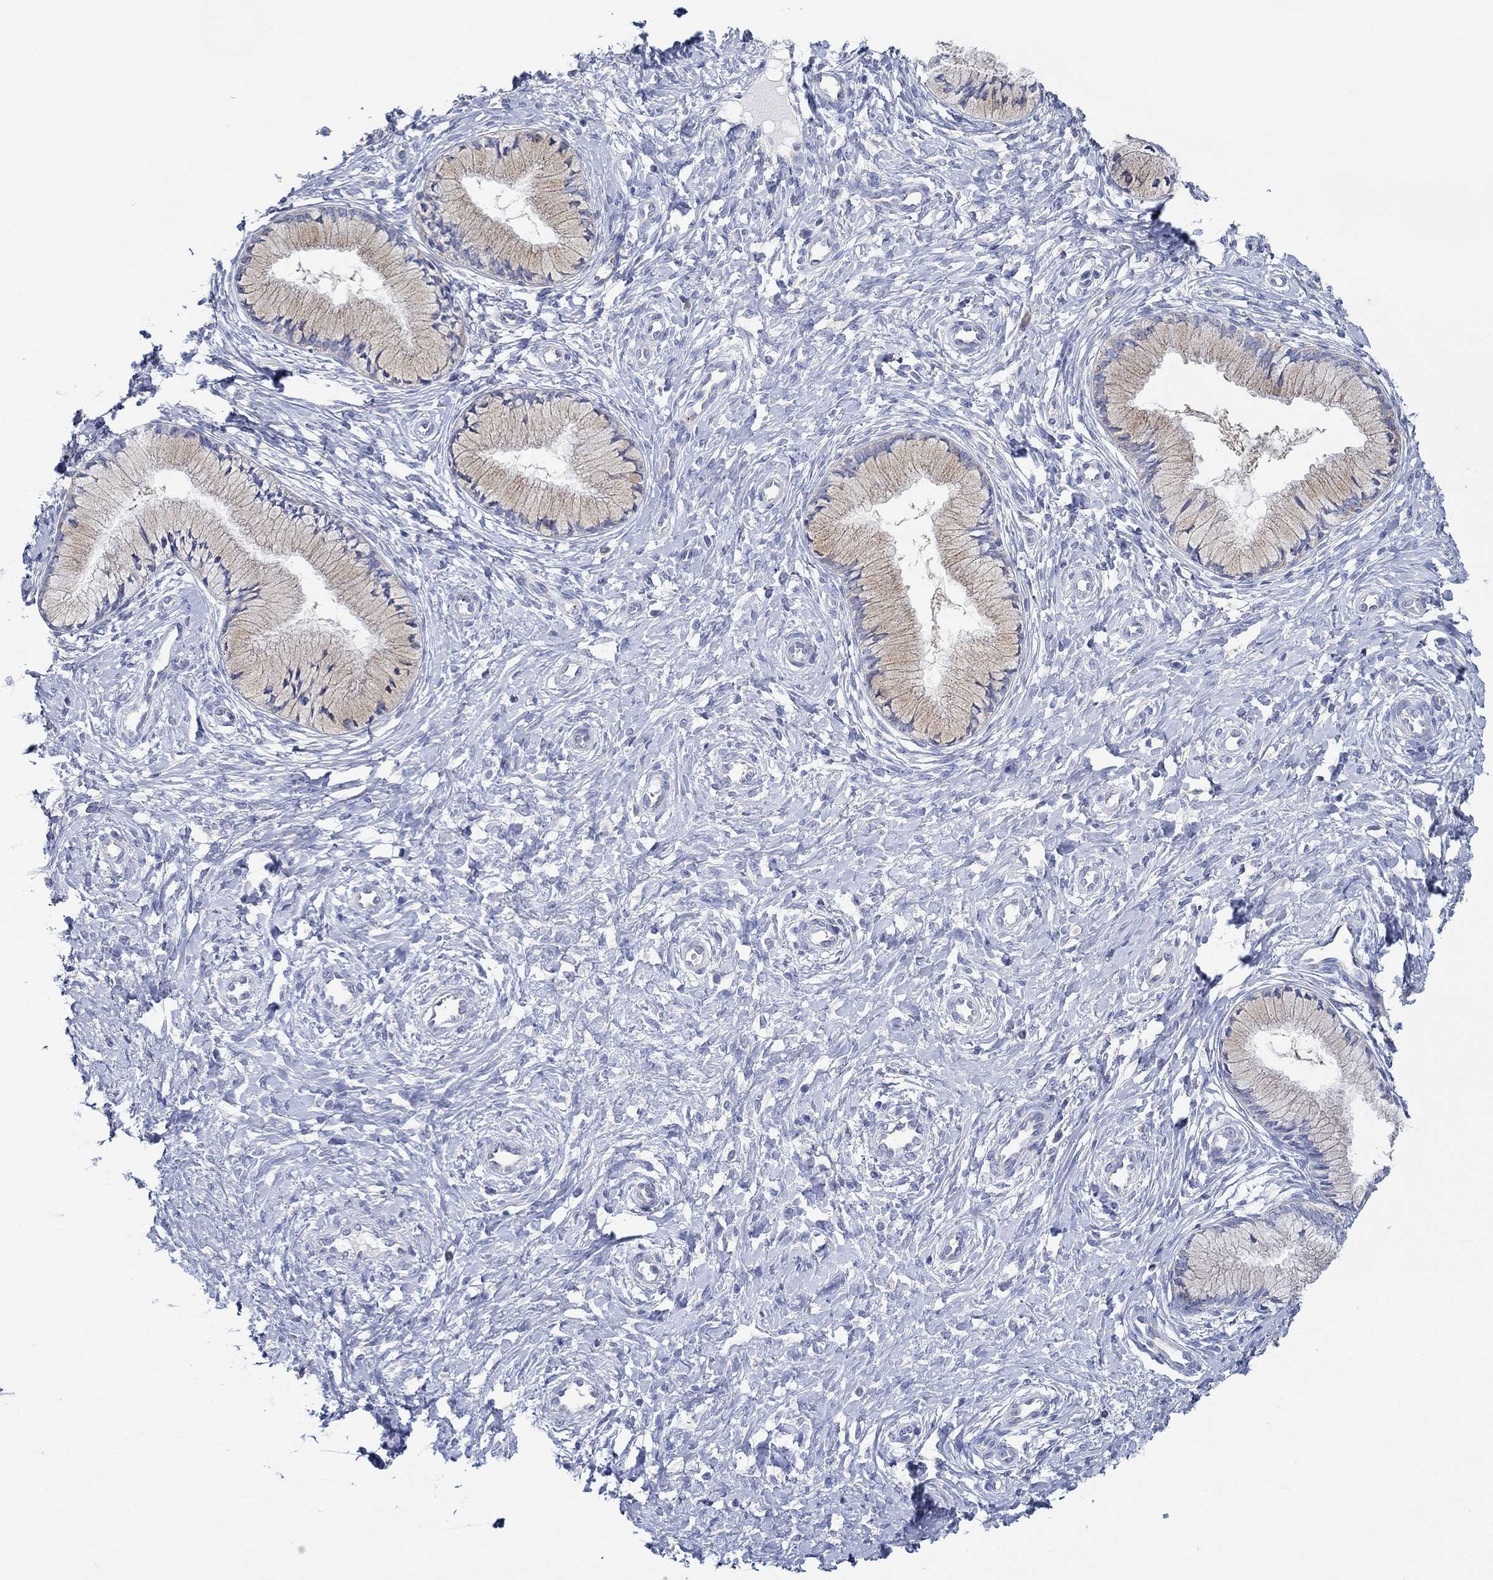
{"staining": {"intensity": "weak", "quantity": "<25%", "location": "cytoplasmic/membranous"}, "tissue": "cervix", "cell_type": "Glandular cells", "image_type": "normal", "snomed": [{"axis": "morphology", "description": "Normal tissue, NOS"}, {"axis": "topography", "description": "Cervix"}], "caption": "The immunohistochemistry photomicrograph has no significant positivity in glandular cells of cervix. (DAB immunohistochemistry with hematoxylin counter stain).", "gene": "SLC27A3", "patient": {"sex": "female", "age": 37}}